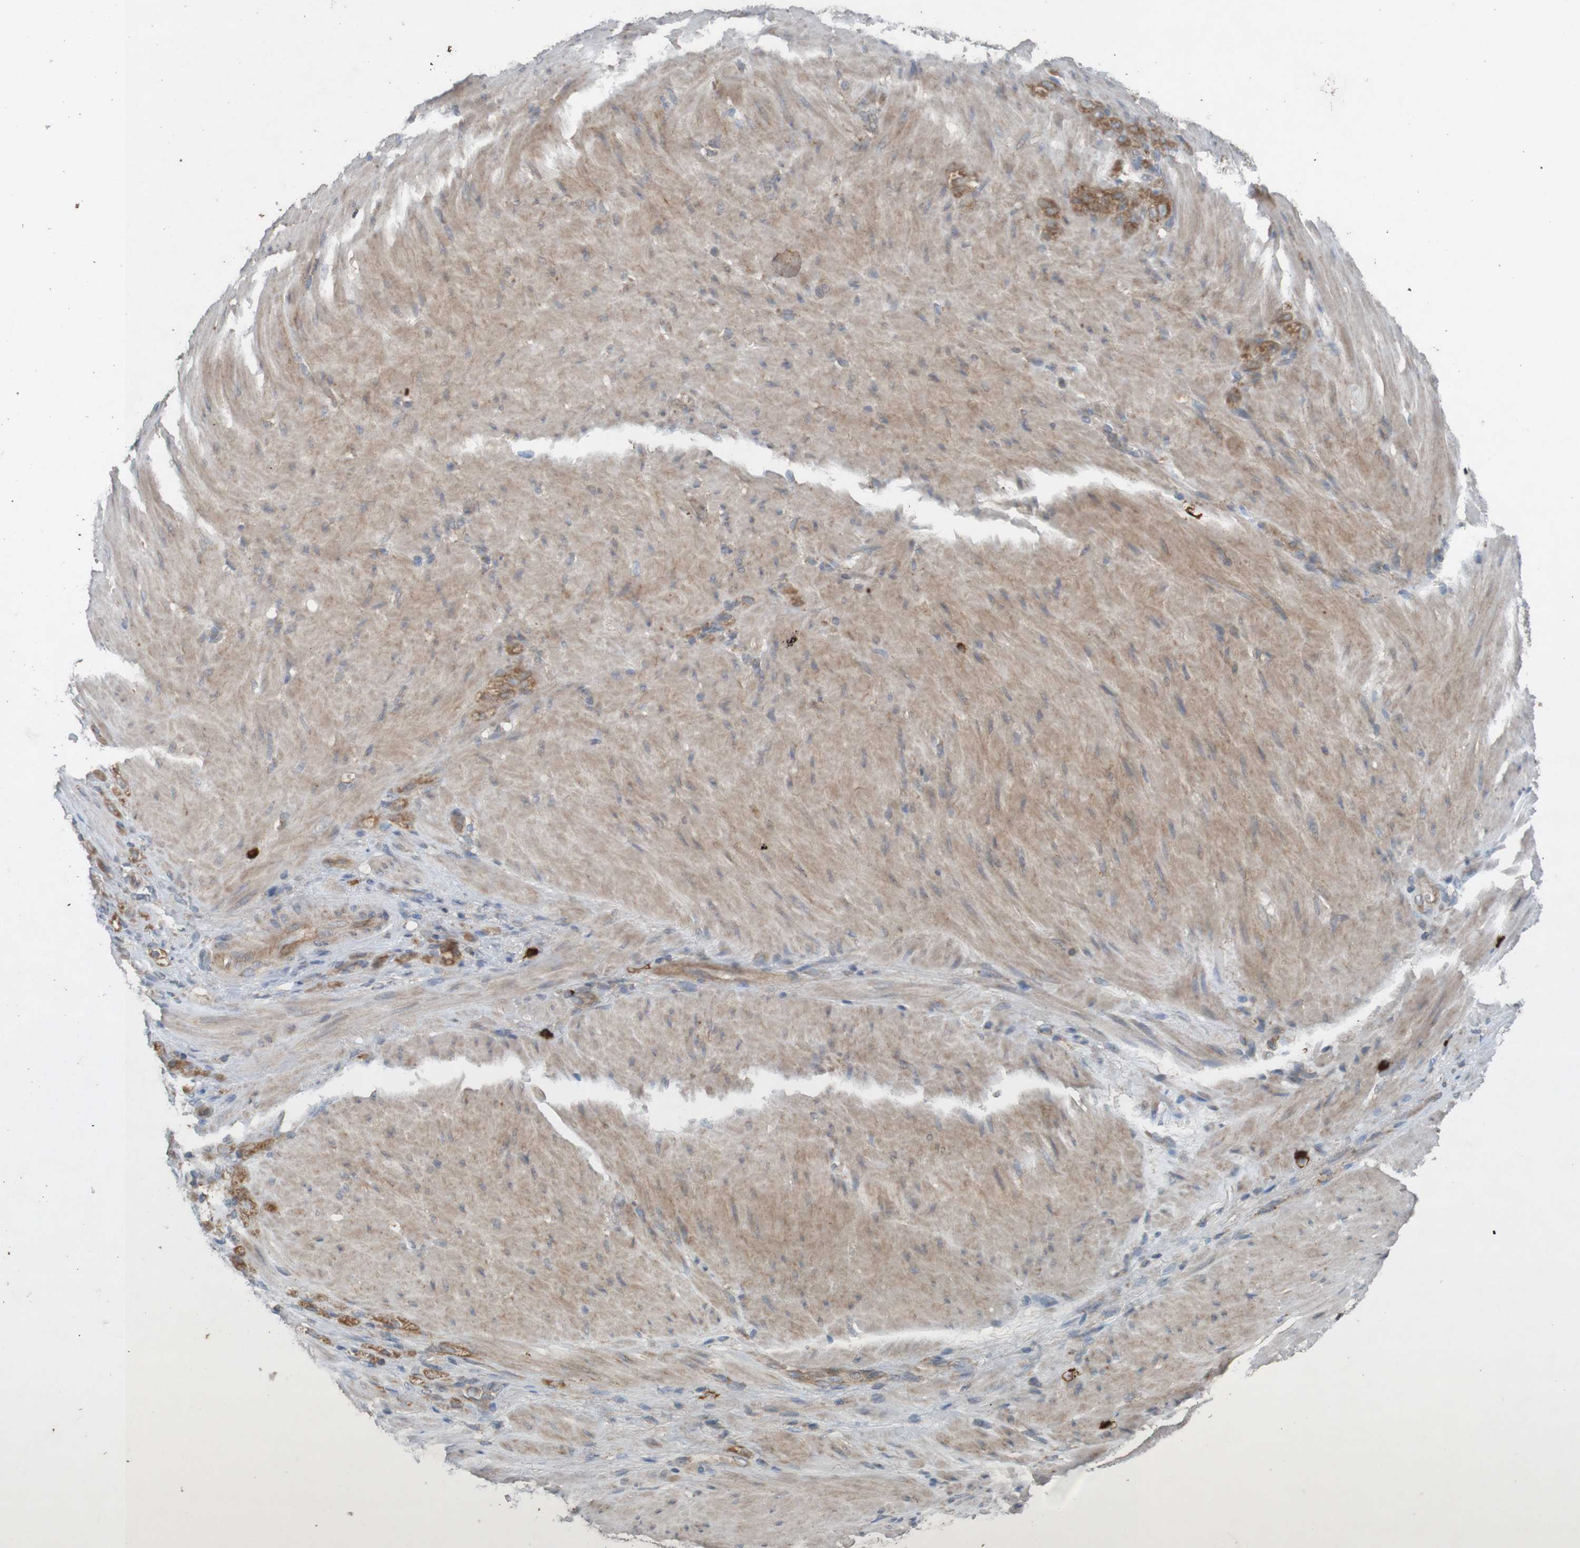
{"staining": {"intensity": "moderate", "quantity": ">75%", "location": "cytoplasmic/membranous"}, "tissue": "stomach cancer", "cell_type": "Tumor cells", "image_type": "cancer", "snomed": [{"axis": "morphology", "description": "Adenocarcinoma, NOS"}, {"axis": "topography", "description": "Stomach"}], "caption": "Immunohistochemistry photomicrograph of human adenocarcinoma (stomach) stained for a protein (brown), which demonstrates medium levels of moderate cytoplasmic/membranous staining in about >75% of tumor cells.", "gene": "B3GAT2", "patient": {"sex": "male", "age": 82}}